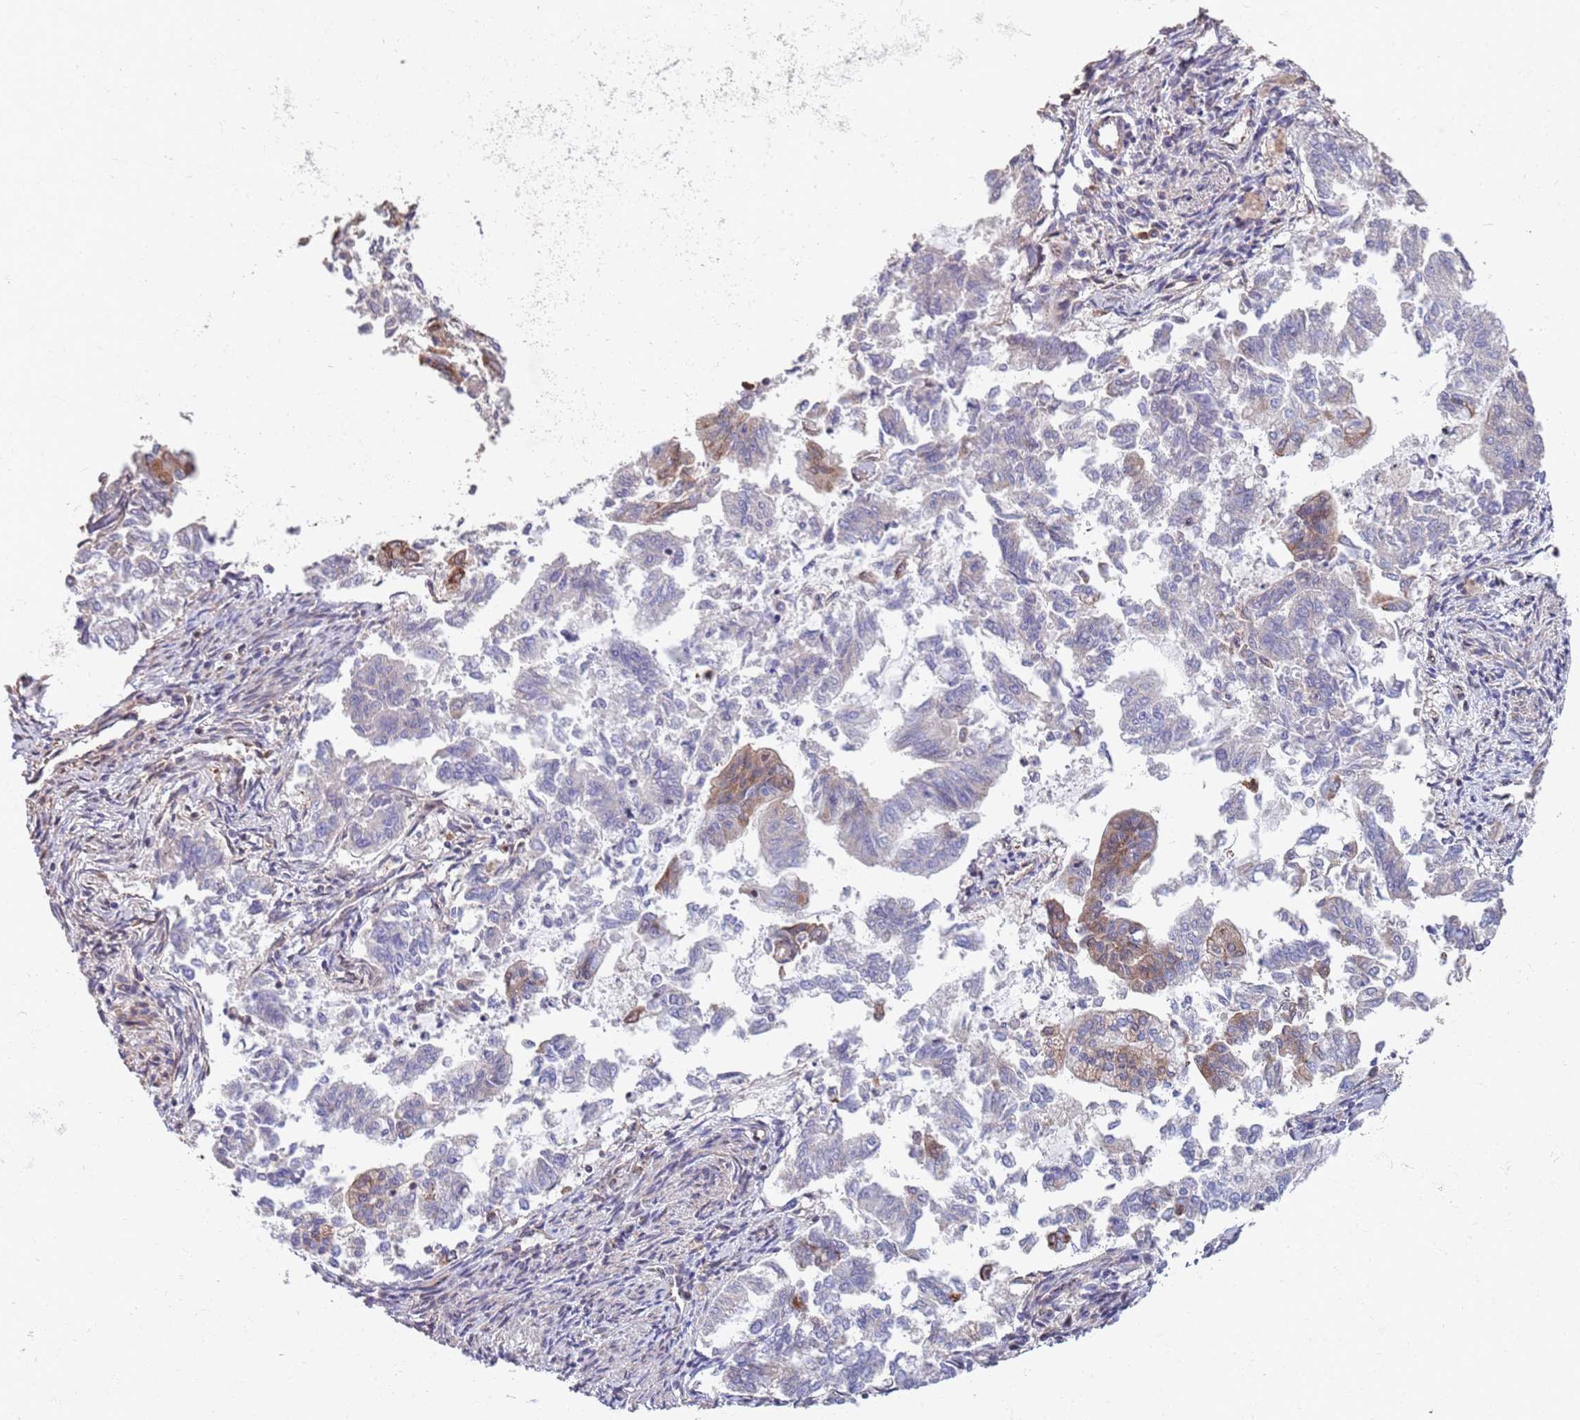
{"staining": {"intensity": "weak", "quantity": "<25%", "location": "cytoplasmic/membranous"}, "tissue": "endometrial cancer", "cell_type": "Tumor cells", "image_type": "cancer", "snomed": [{"axis": "morphology", "description": "Adenocarcinoma, NOS"}, {"axis": "topography", "description": "Endometrium"}], "caption": "The immunohistochemistry histopathology image has no significant staining in tumor cells of endometrial cancer (adenocarcinoma) tissue.", "gene": "RNF19B", "patient": {"sex": "female", "age": 79}}